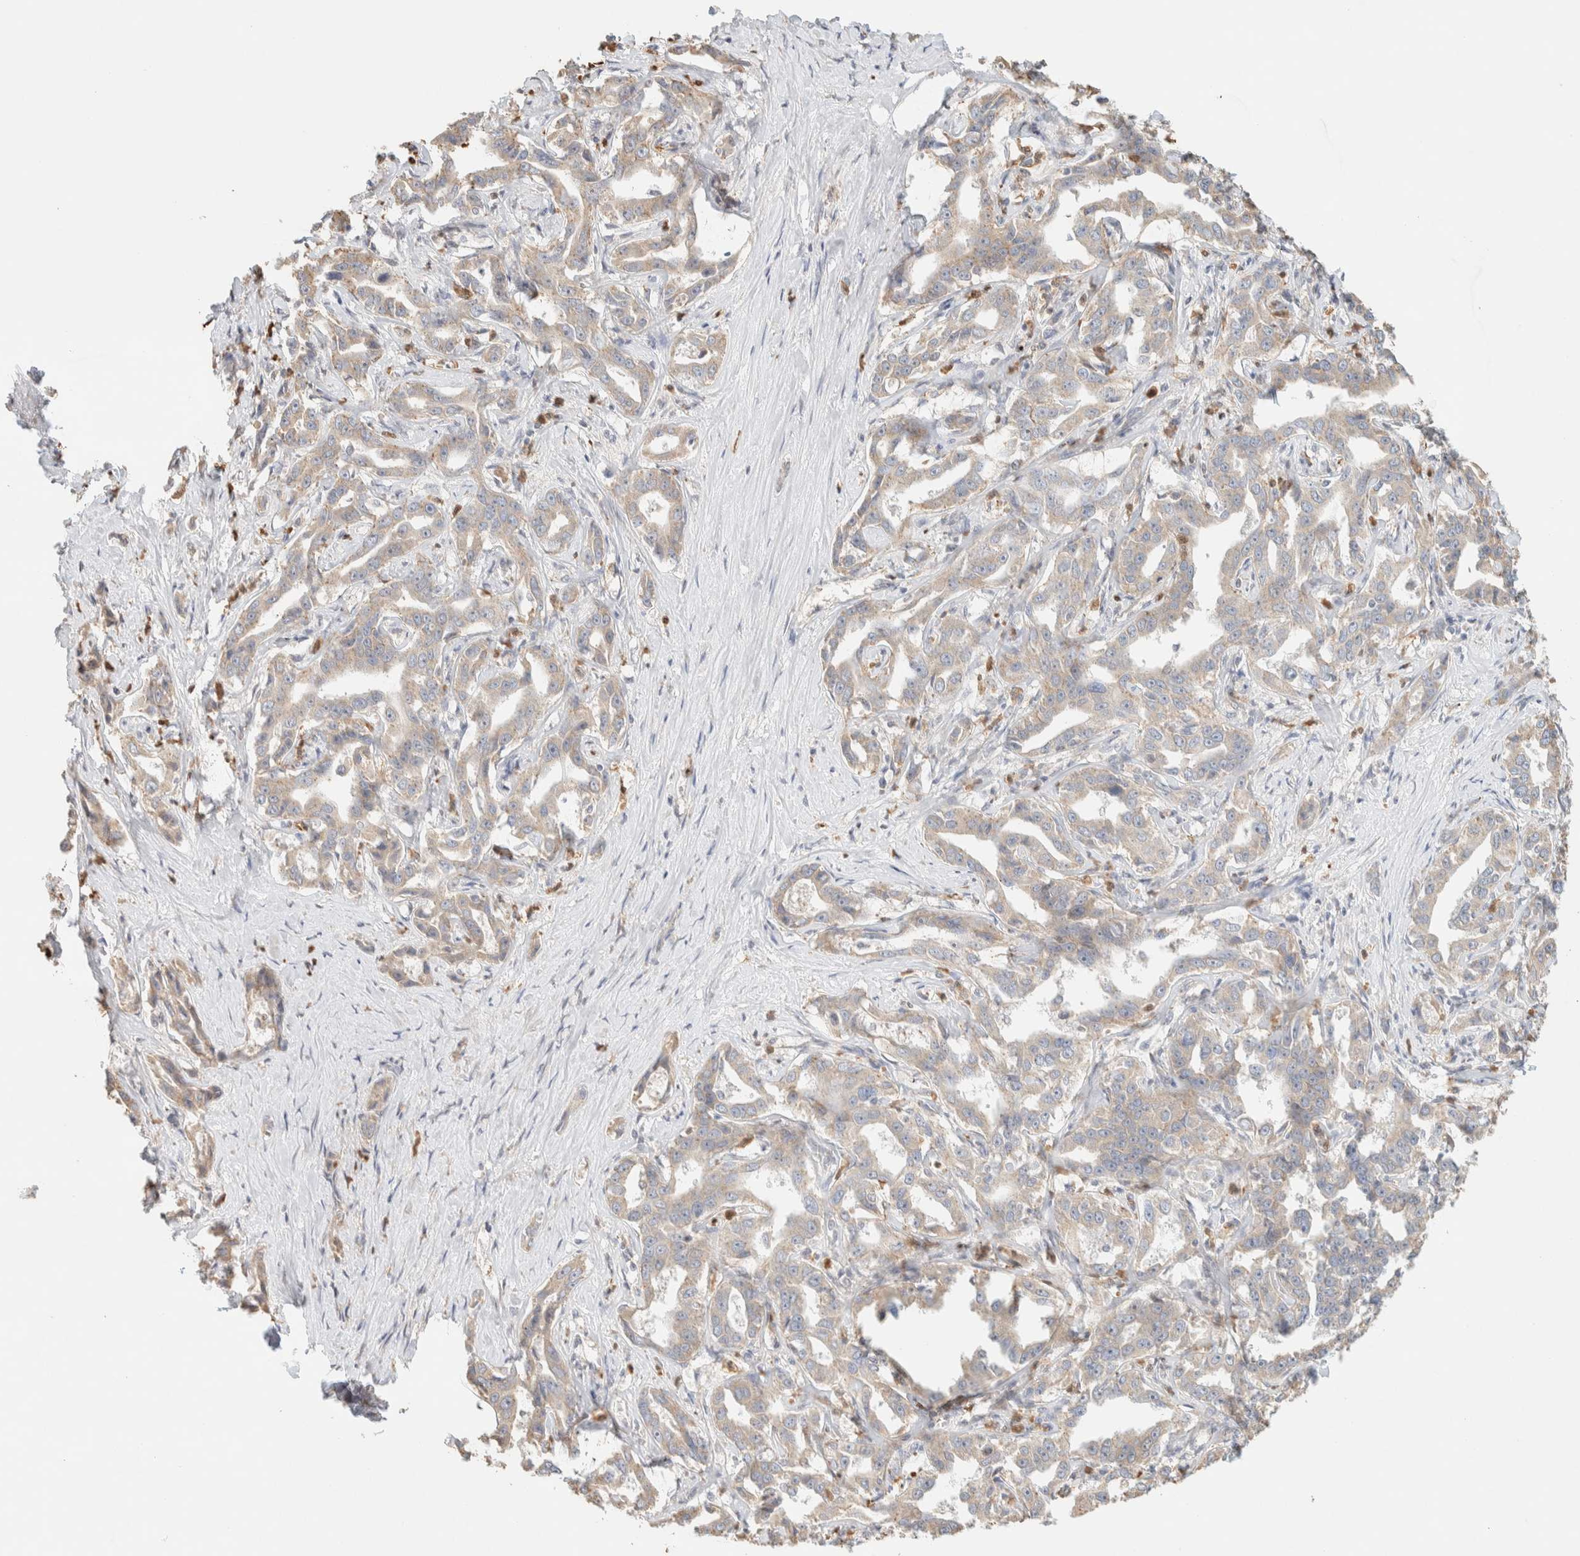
{"staining": {"intensity": "weak", "quantity": ">75%", "location": "cytoplasmic/membranous"}, "tissue": "liver cancer", "cell_type": "Tumor cells", "image_type": "cancer", "snomed": [{"axis": "morphology", "description": "Cholangiocarcinoma"}, {"axis": "topography", "description": "Liver"}], "caption": "Liver cancer tissue exhibits weak cytoplasmic/membranous positivity in about >75% of tumor cells", "gene": "TTC3", "patient": {"sex": "male", "age": 59}}